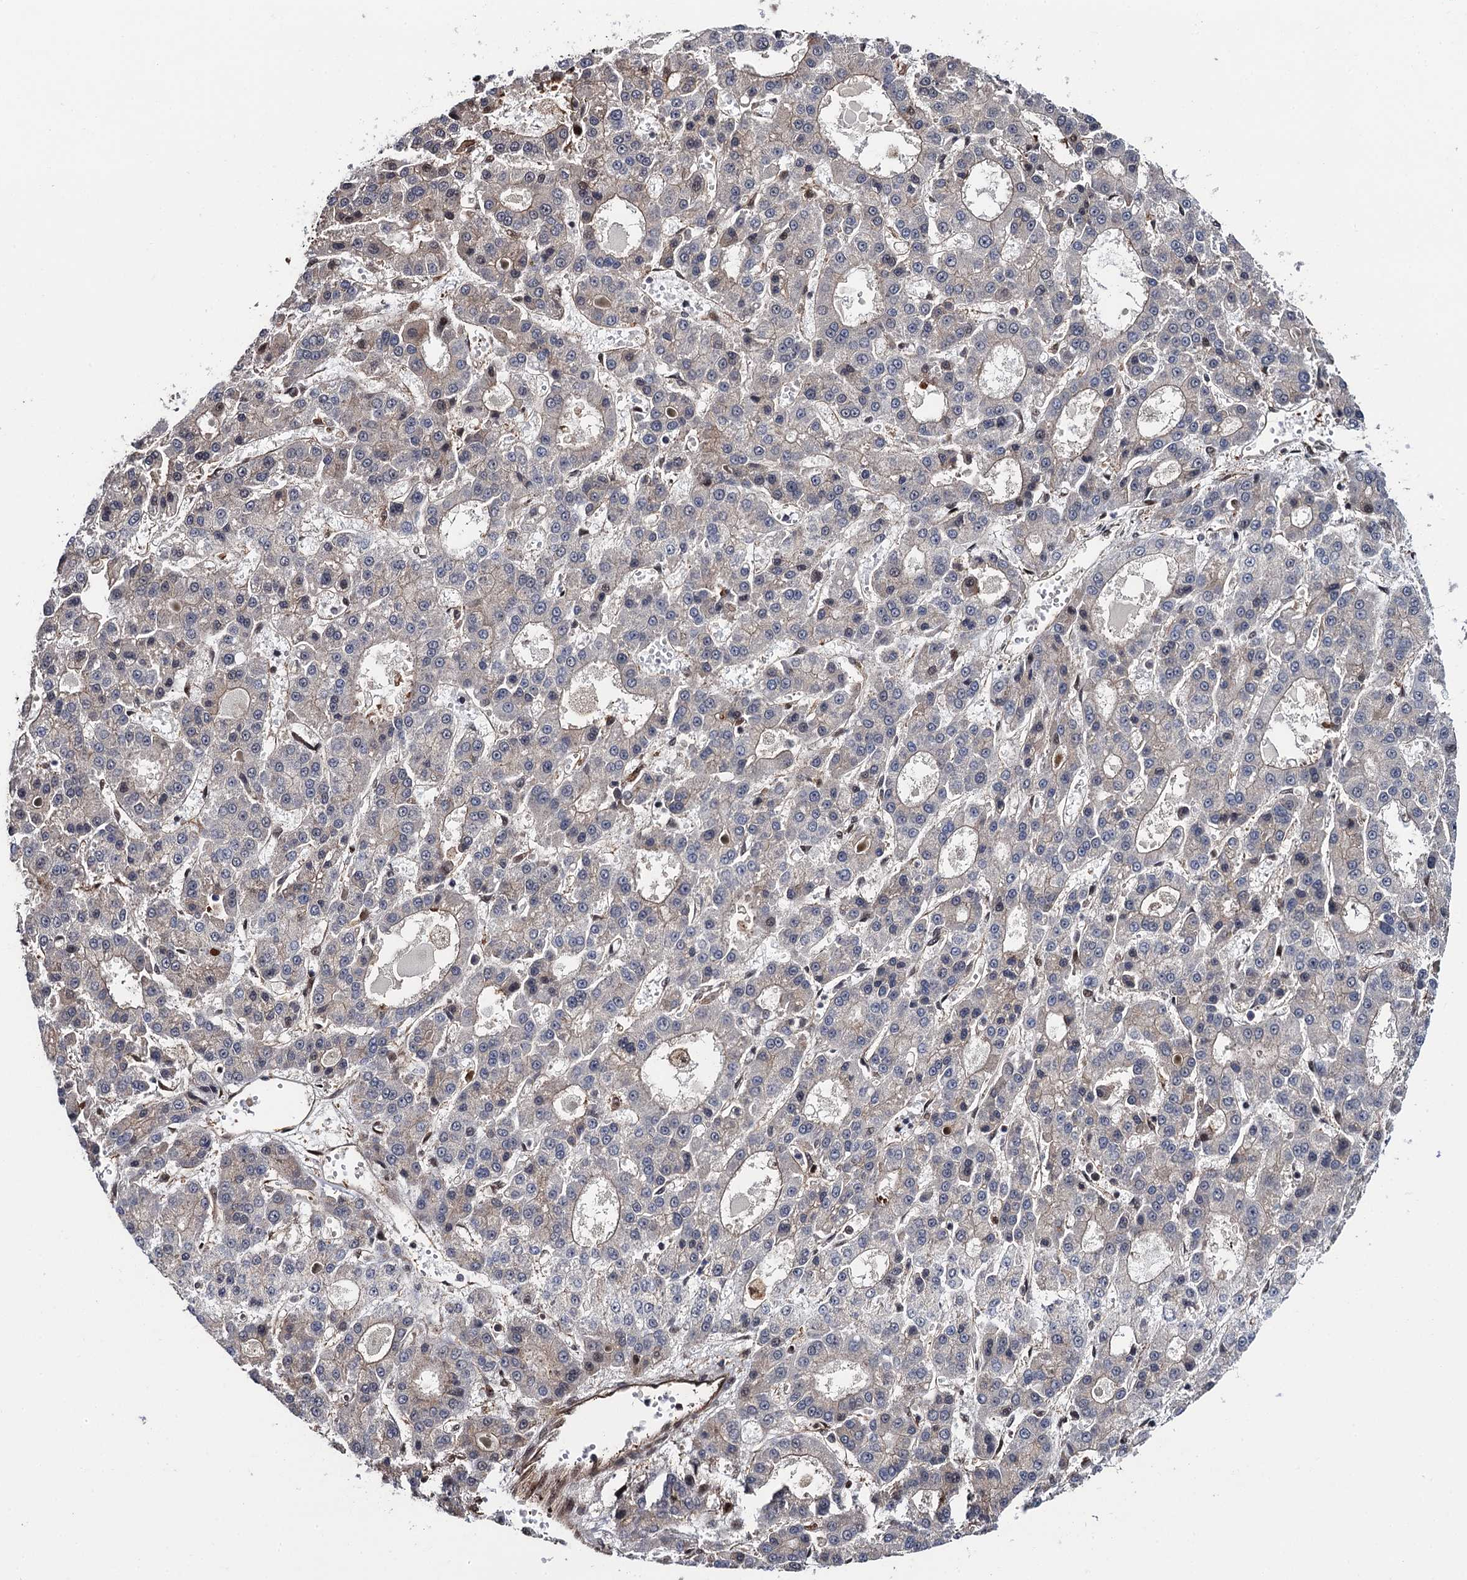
{"staining": {"intensity": "negative", "quantity": "none", "location": "none"}, "tissue": "liver cancer", "cell_type": "Tumor cells", "image_type": "cancer", "snomed": [{"axis": "morphology", "description": "Carcinoma, Hepatocellular, NOS"}, {"axis": "topography", "description": "Liver"}], "caption": "High magnification brightfield microscopy of liver hepatocellular carcinoma stained with DAB (3,3'-diaminobenzidine) (brown) and counterstained with hematoxylin (blue): tumor cells show no significant expression.", "gene": "CDC23", "patient": {"sex": "male", "age": 70}}